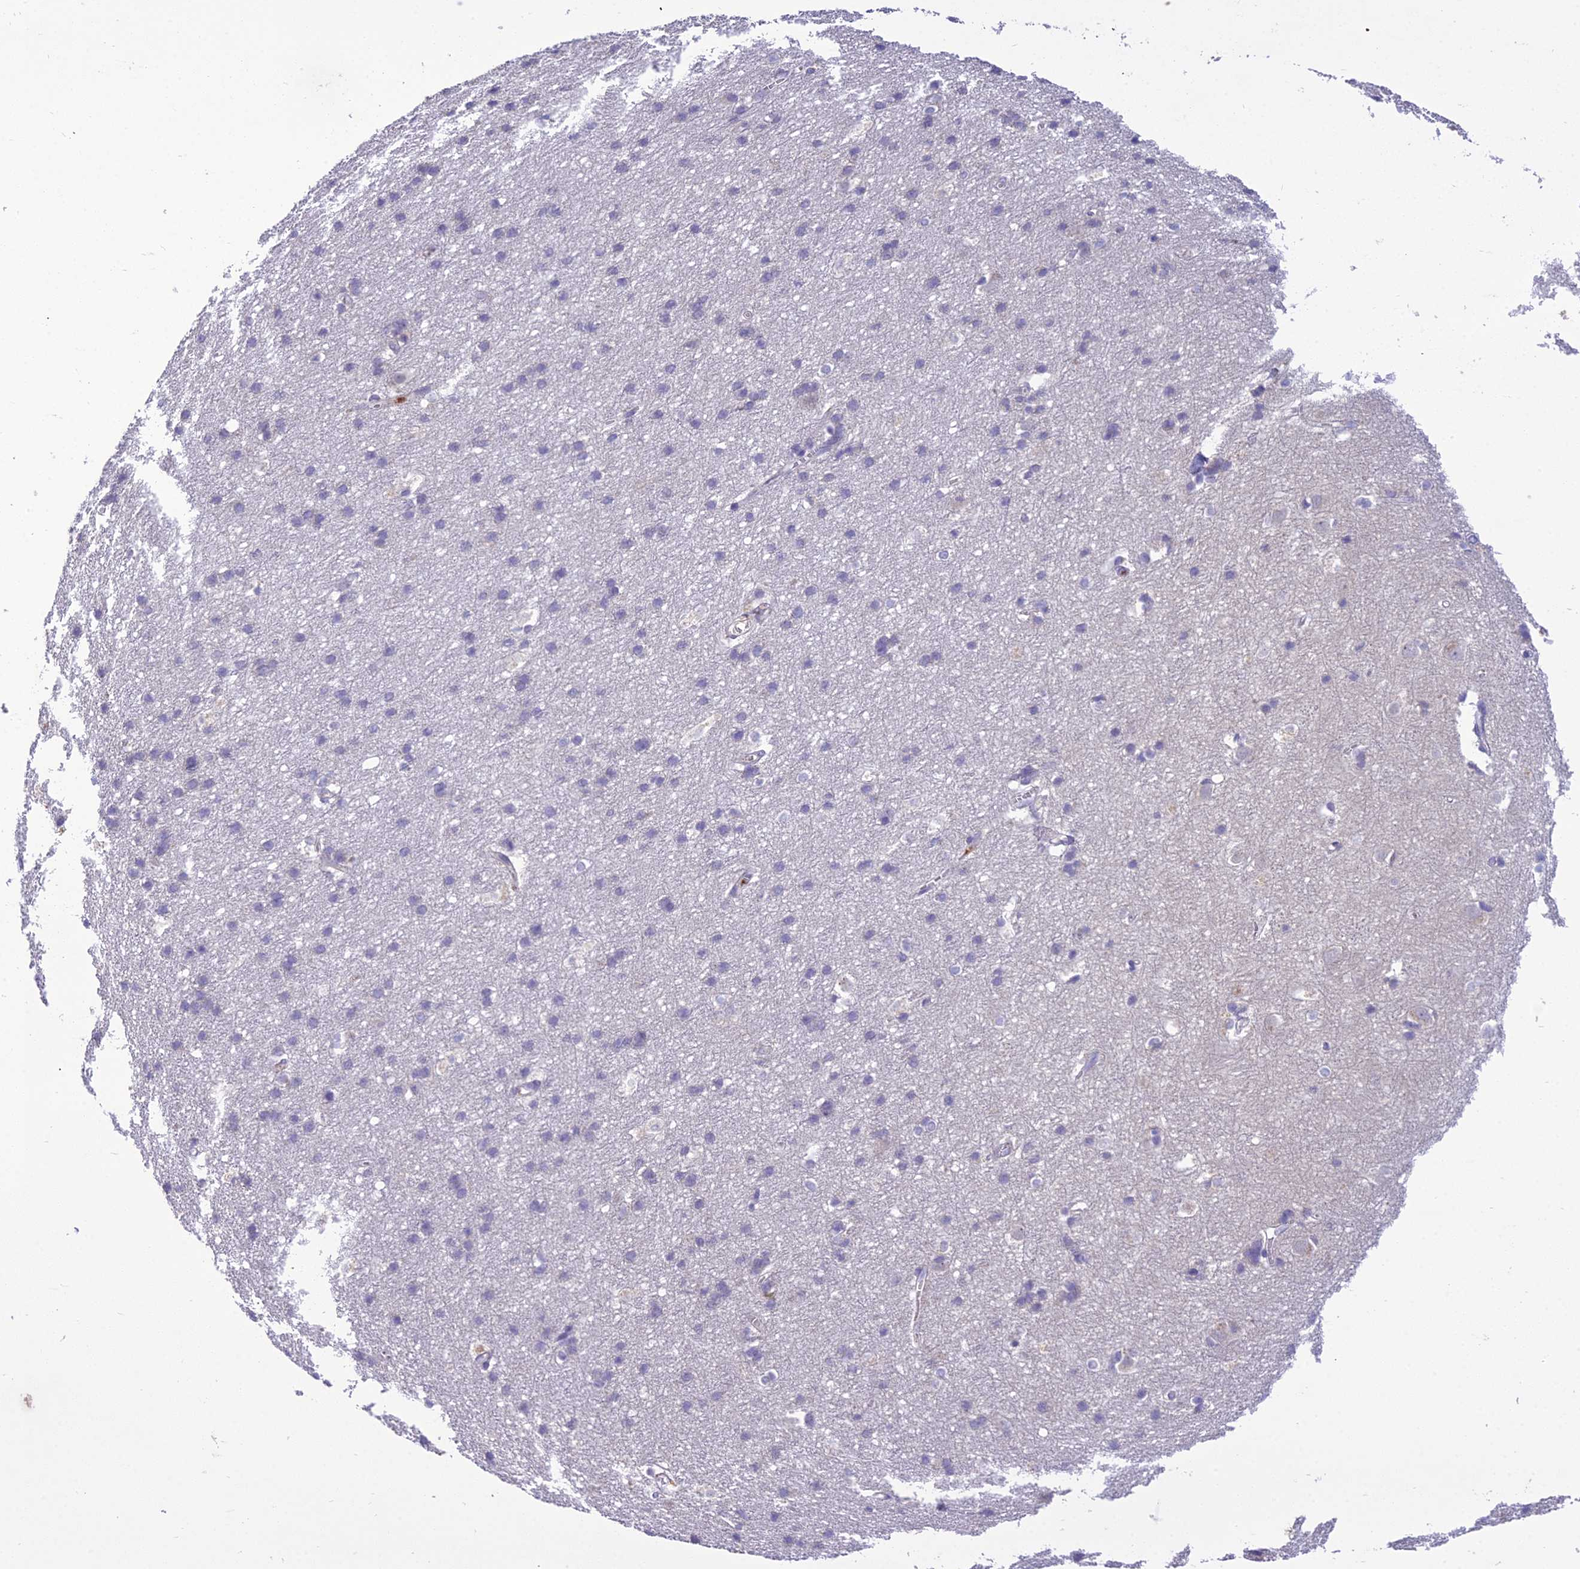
{"staining": {"intensity": "negative", "quantity": "none", "location": "none"}, "tissue": "cerebral cortex", "cell_type": "Endothelial cells", "image_type": "normal", "snomed": [{"axis": "morphology", "description": "Normal tissue, NOS"}, {"axis": "topography", "description": "Cerebral cortex"}], "caption": "This is an IHC micrograph of unremarkable cerebral cortex. There is no staining in endothelial cells.", "gene": "SCRT1", "patient": {"sex": "male", "age": 54}}